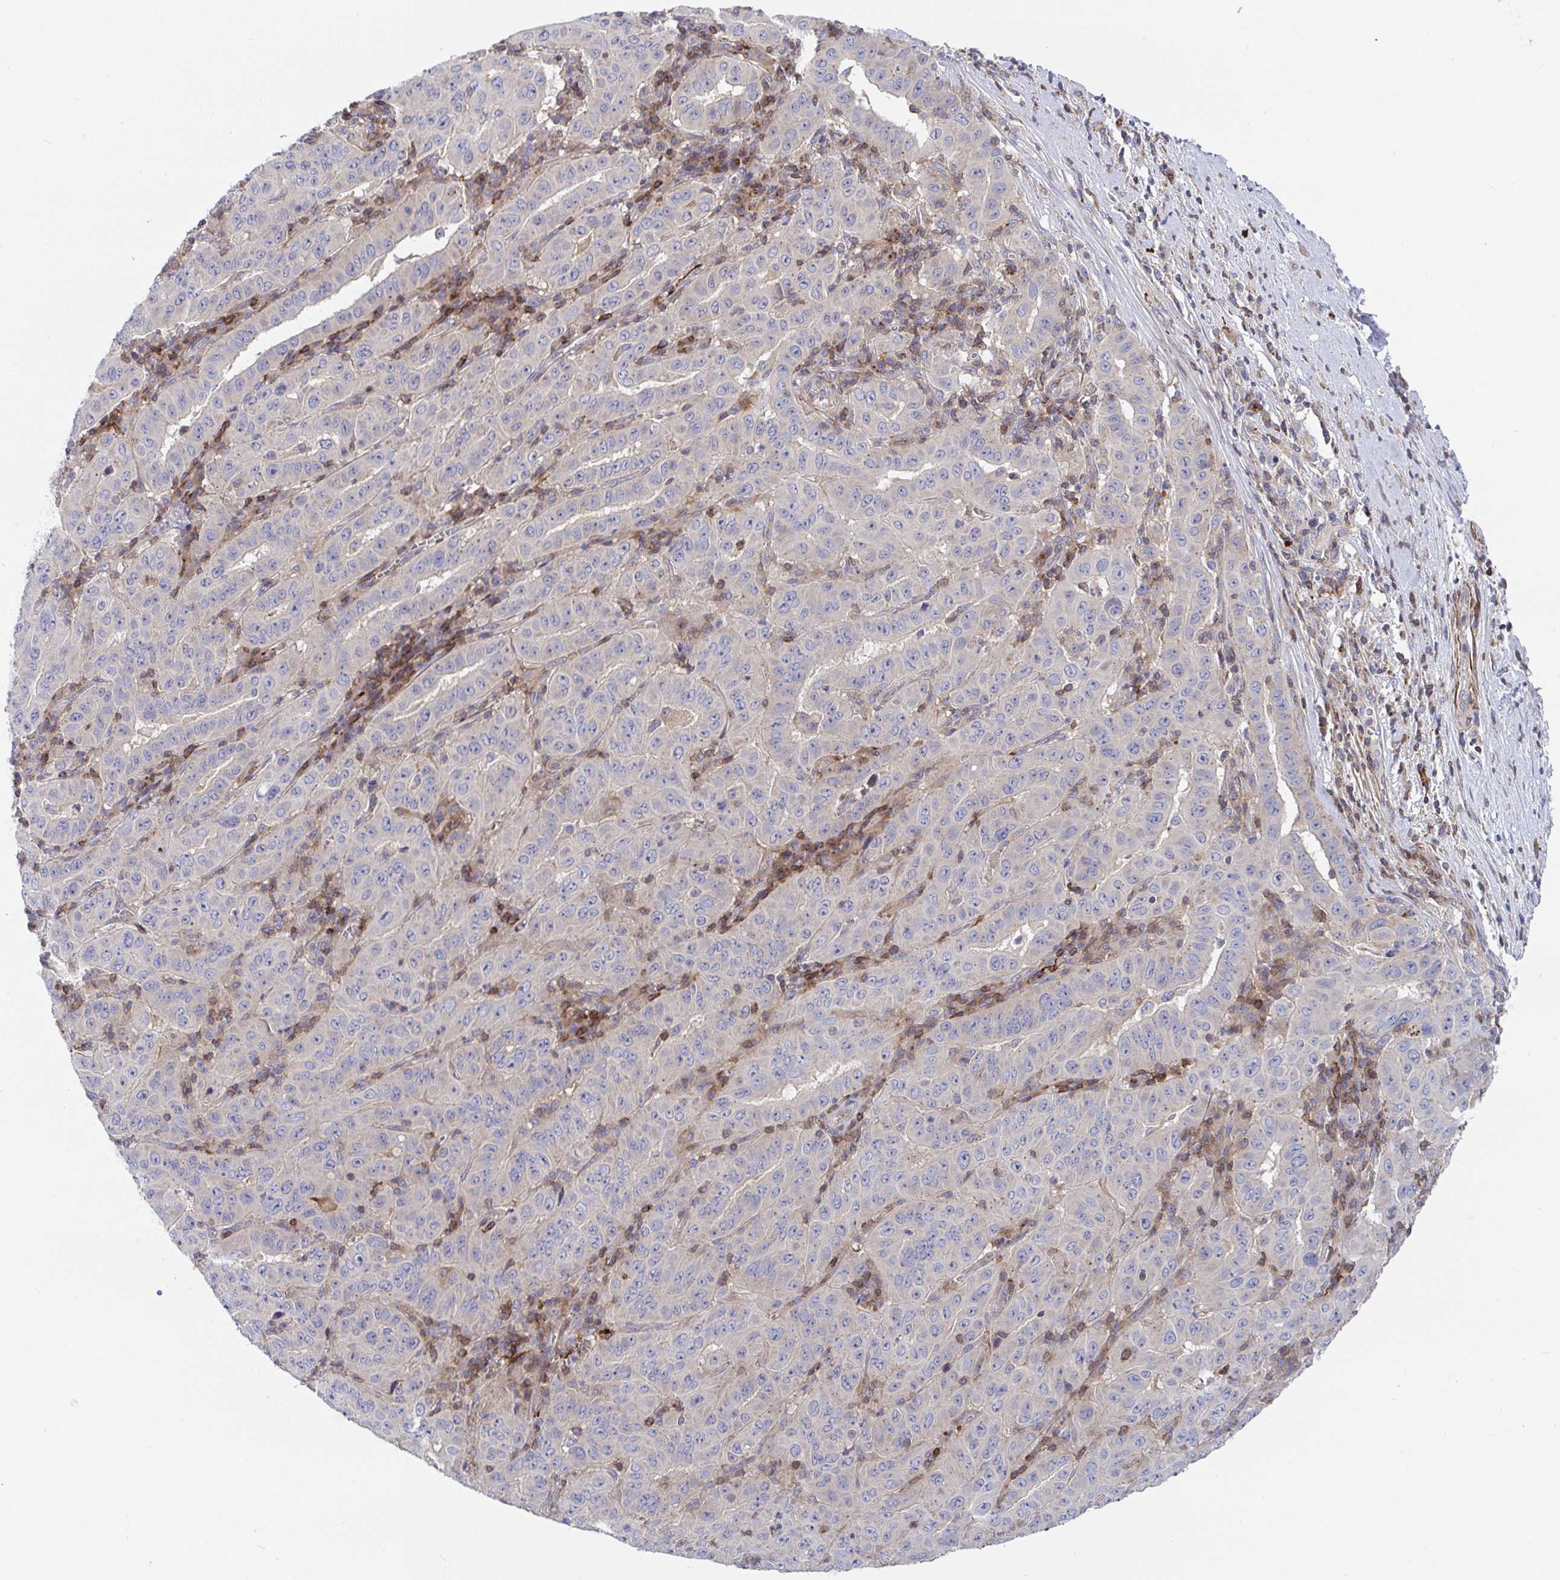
{"staining": {"intensity": "negative", "quantity": "none", "location": "none"}, "tissue": "pancreatic cancer", "cell_type": "Tumor cells", "image_type": "cancer", "snomed": [{"axis": "morphology", "description": "Adenocarcinoma, NOS"}, {"axis": "topography", "description": "Pancreas"}], "caption": "IHC of human pancreatic cancer (adenocarcinoma) displays no positivity in tumor cells. (DAB (3,3'-diaminobenzidine) IHC, high magnification).", "gene": "FRMD3", "patient": {"sex": "male", "age": 63}}